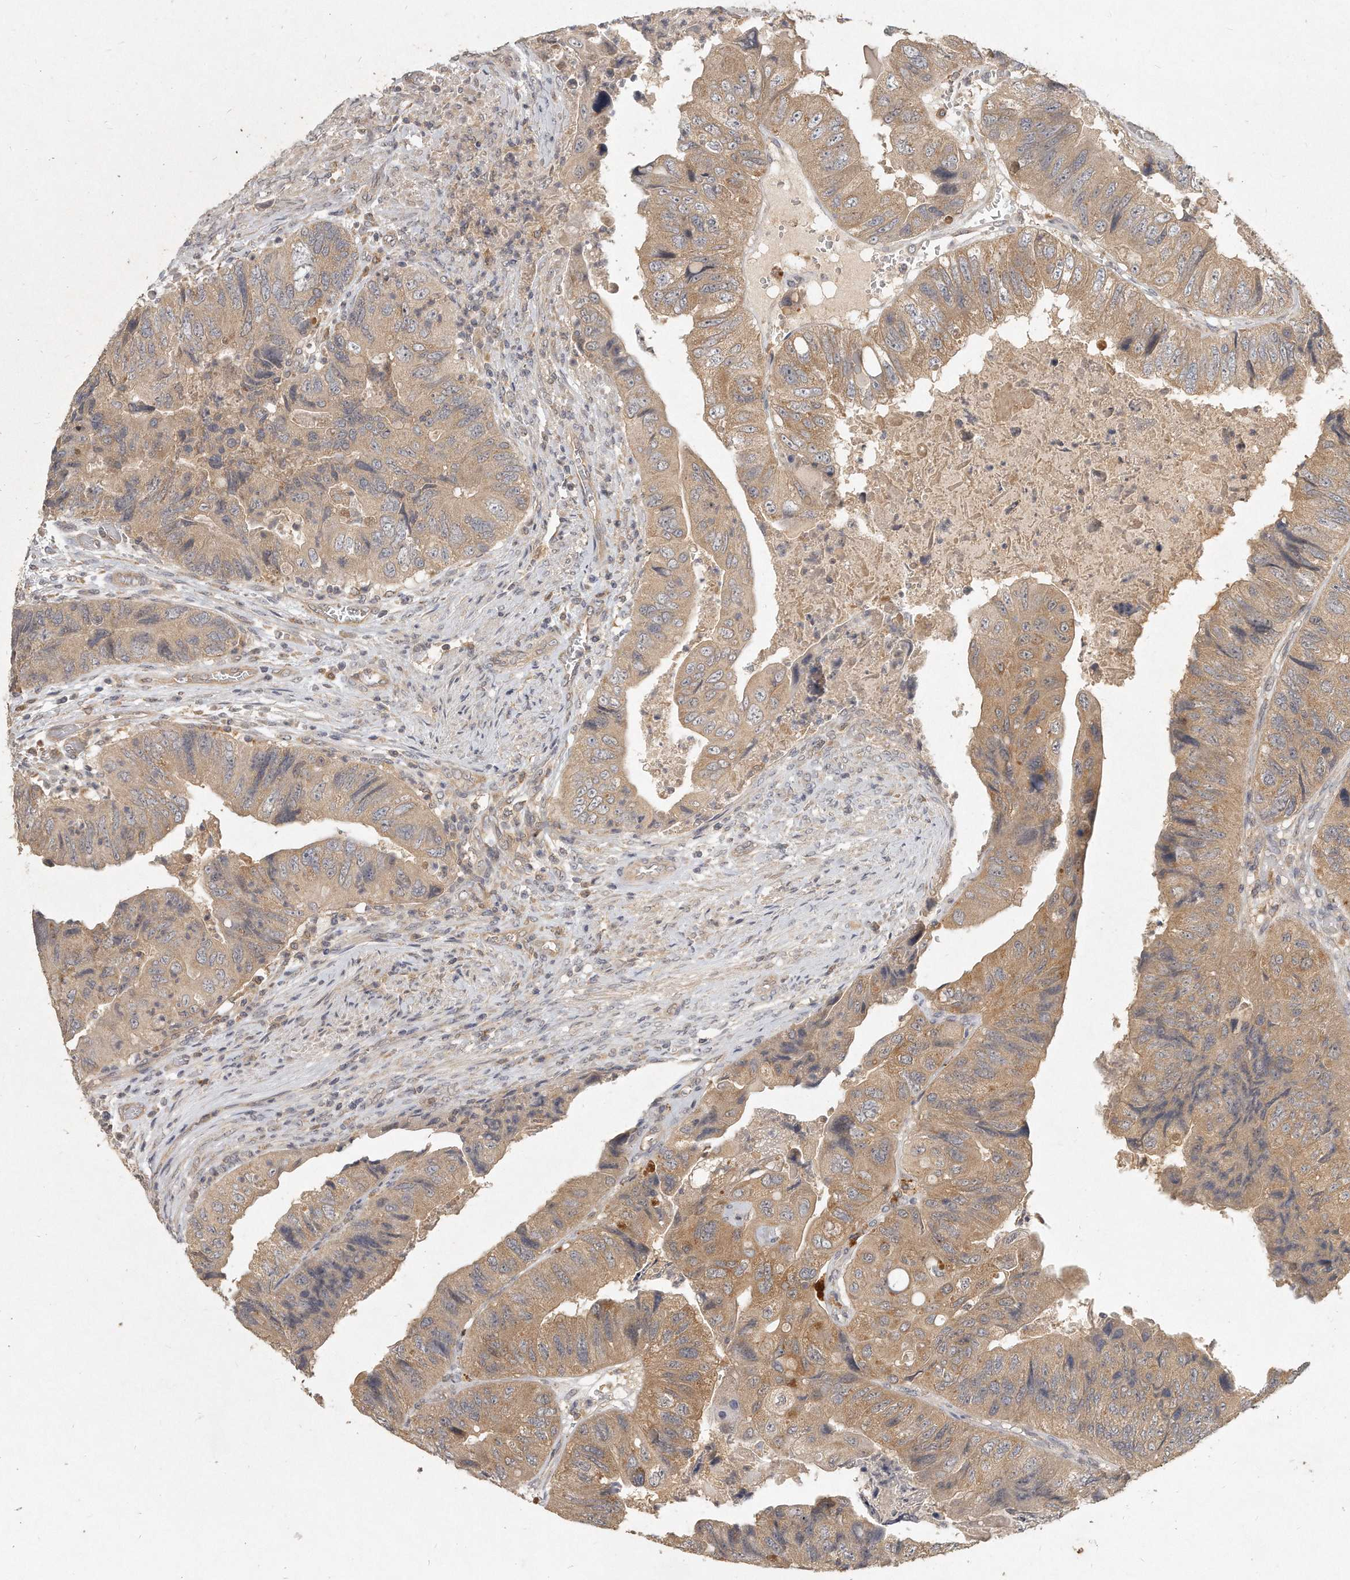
{"staining": {"intensity": "moderate", "quantity": ">75%", "location": "cytoplasmic/membranous"}, "tissue": "colorectal cancer", "cell_type": "Tumor cells", "image_type": "cancer", "snomed": [{"axis": "morphology", "description": "Adenocarcinoma, NOS"}, {"axis": "topography", "description": "Rectum"}], "caption": "High-power microscopy captured an immunohistochemistry (IHC) image of colorectal adenocarcinoma, revealing moderate cytoplasmic/membranous staining in about >75% of tumor cells.", "gene": "LGALS8", "patient": {"sex": "male", "age": 63}}